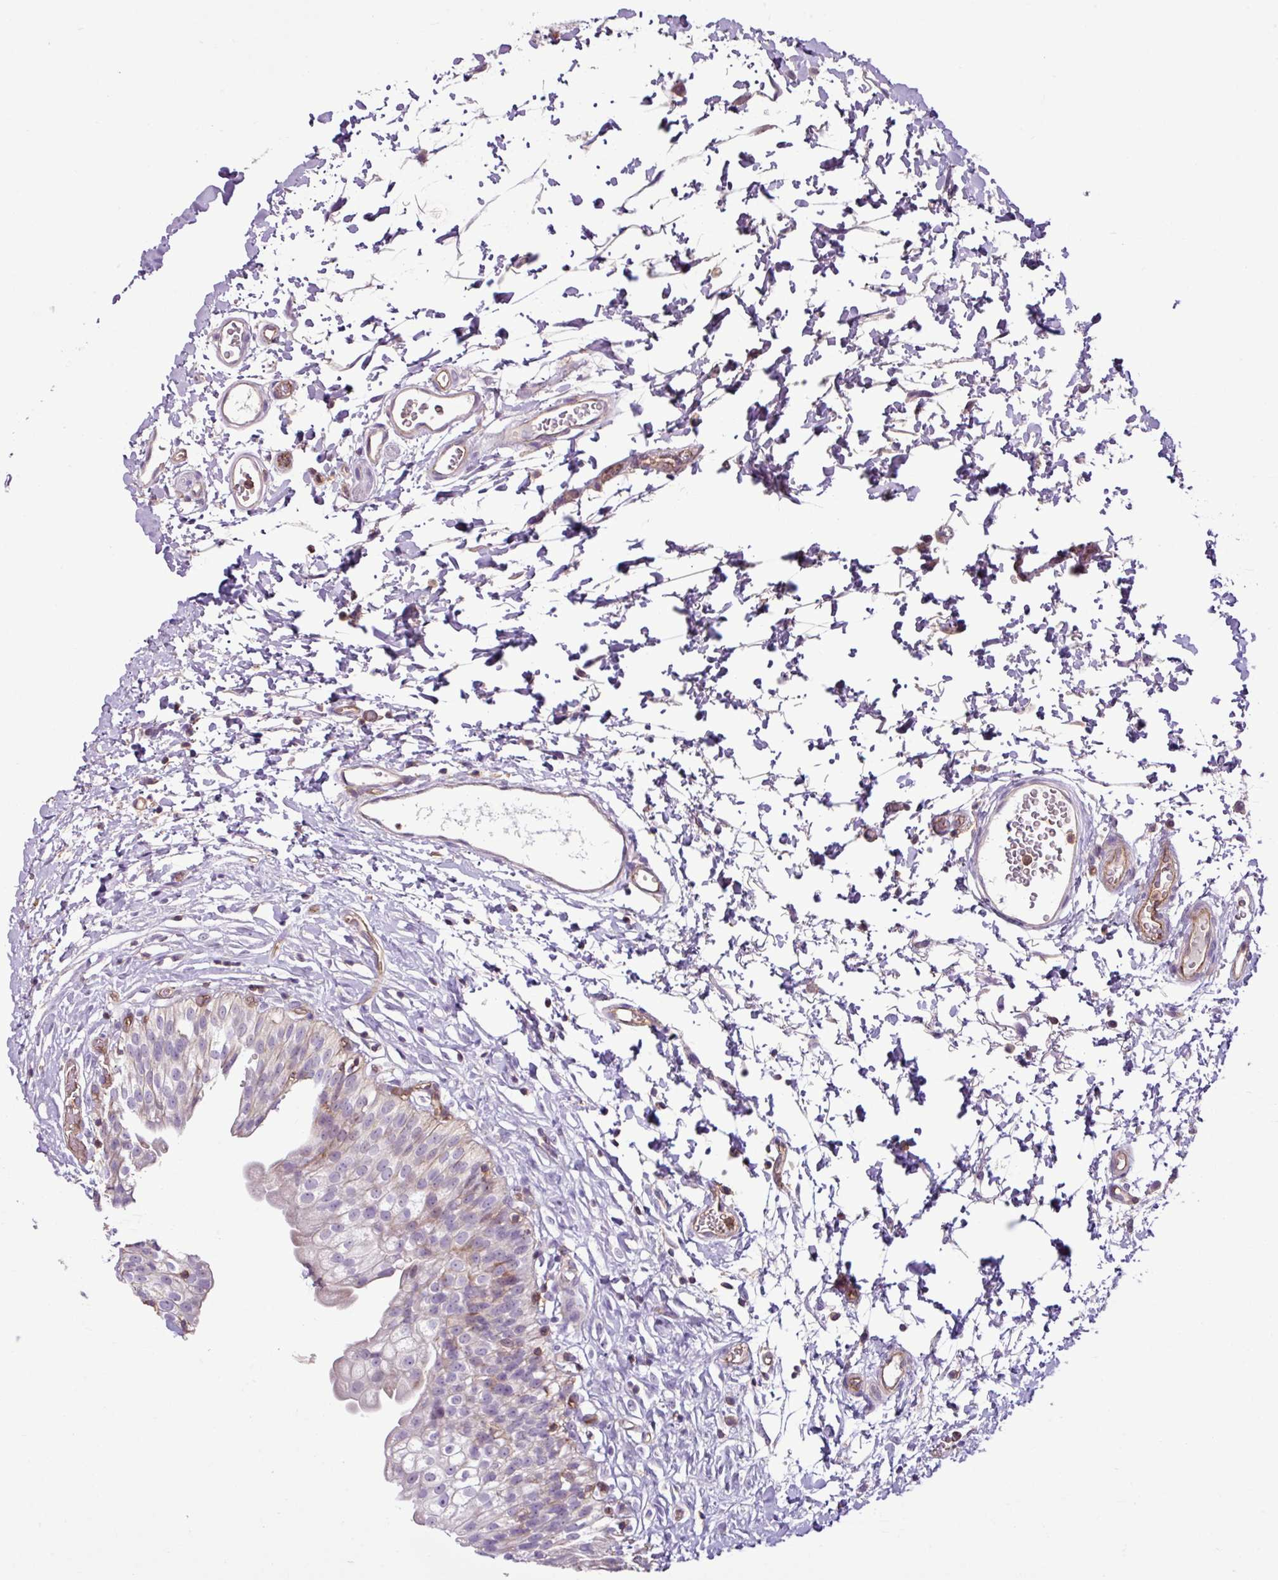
{"staining": {"intensity": "negative", "quantity": "none", "location": "none"}, "tissue": "urinary bladder", "cell_type": "Urothelial cells", "image_type": "normal", "snomed": [{"axis": "morphology", "description": "Normal tissue, NOS"}, {"axis": "topography", "description": "Urinary bladder"}], "caption": "Immunohistochemistry (IHC) micrograph of unremarkable urinary bladder: urinary bladder stained with DAB displays no significant protein staining in urothelial cells. (DAB immunohistochemistry visualized using brightfield microscopy, high magnification).", "gene": "ZNF106", "patient": {"sex": "male", "age": 51}}